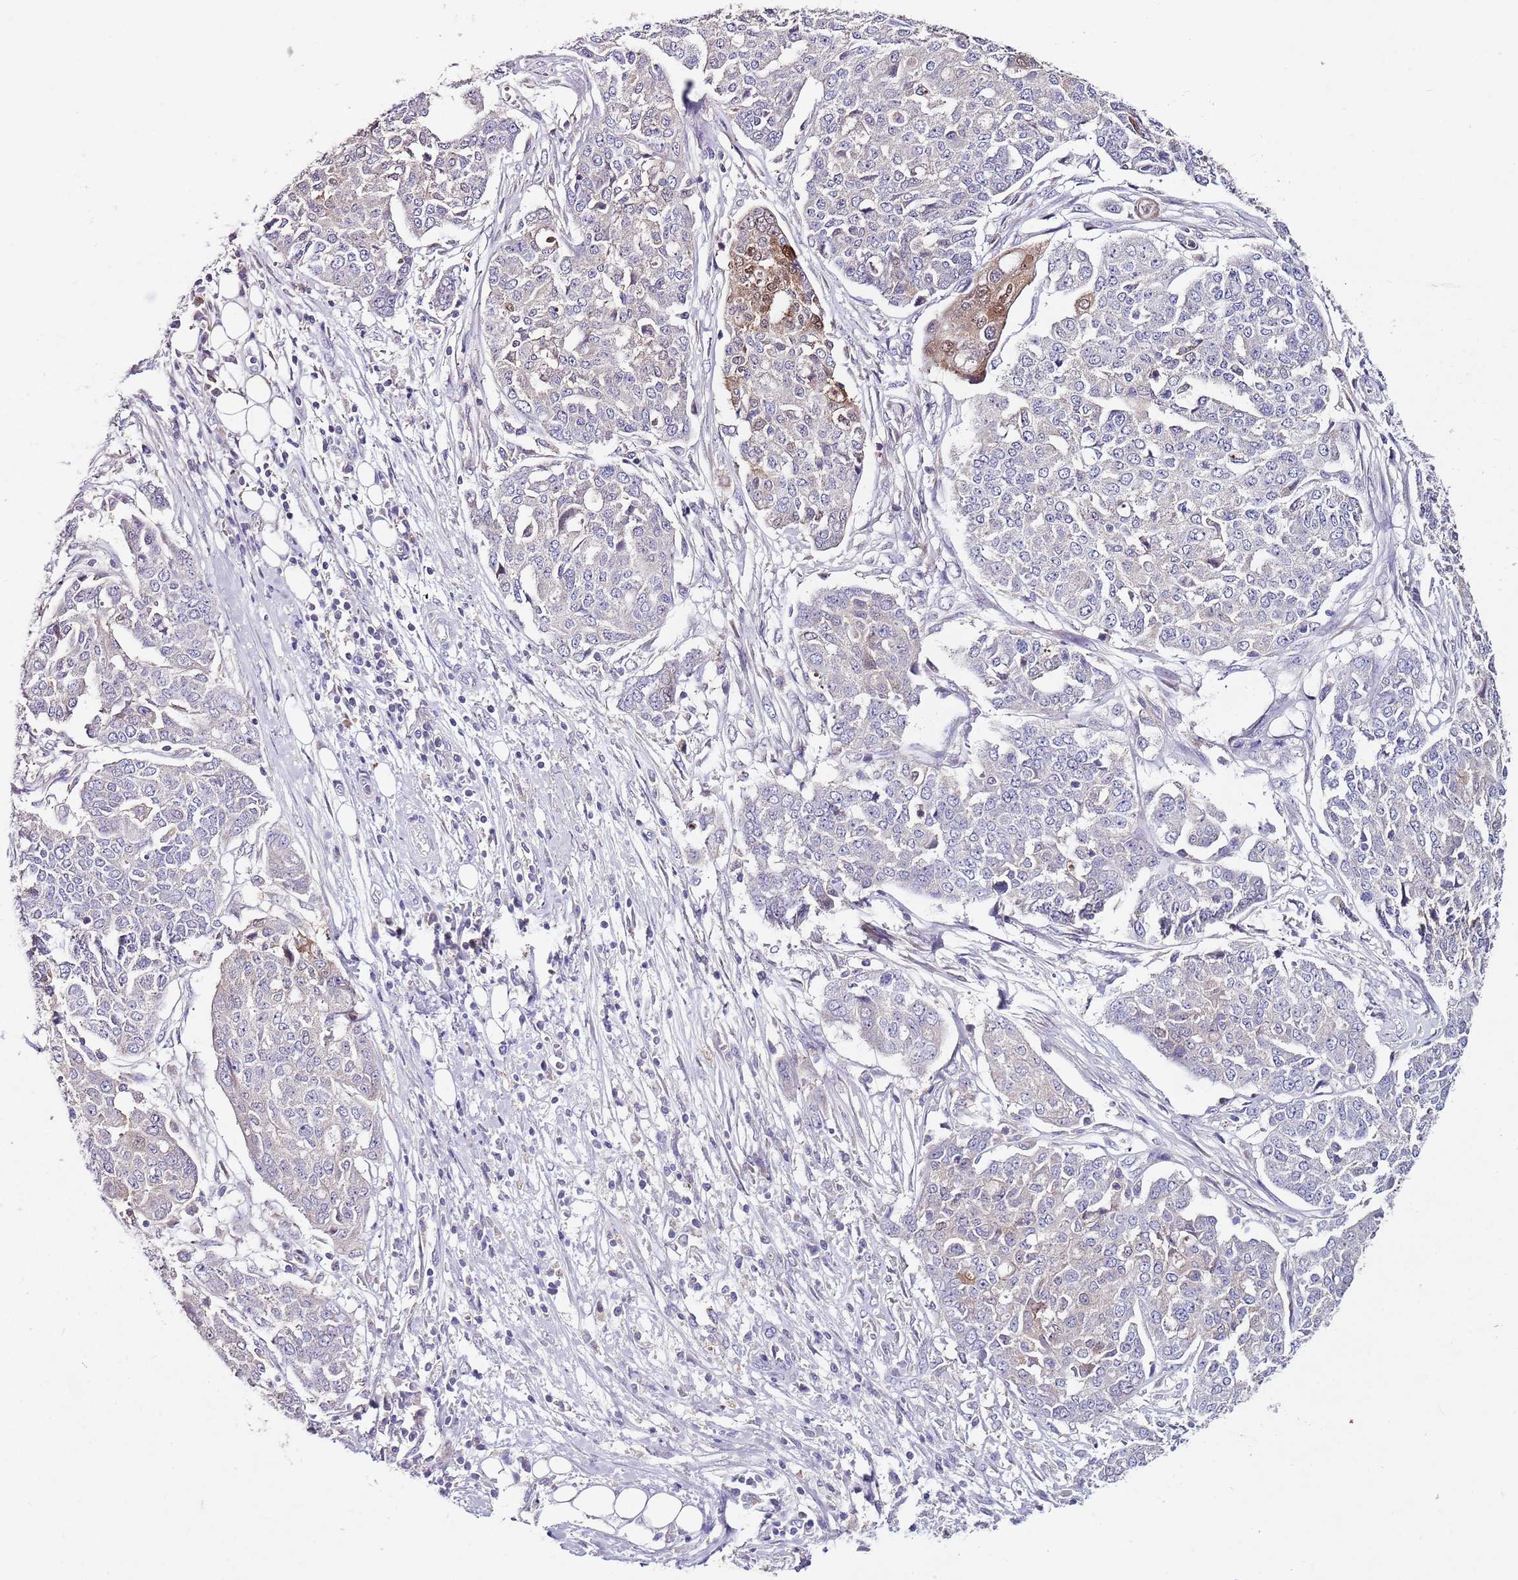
{"staining": {"intensity": "moderate", "quantity": "<25%", "location": "cytoplasmic/membranous"}, "tissue": "ovarian cancer", "cell_type": "Tumor cells", "image_type": "cancer", "snomed": [{"axis": "morphology", "description": "Cystadenocarcinoma, serous, NOS"}, {"axis": "topography", "description": "Soft tissue"}, {"axis": "topography", "description": "Ovary"}], "caption": "Tumor cells reveal moderate cytoplasmic/membranous positivity in about <25% of cells in ovarian serous cystadenocarcinoma.", "gene": "NRDE2", "patient": {"sex": "female", "age": 57}}